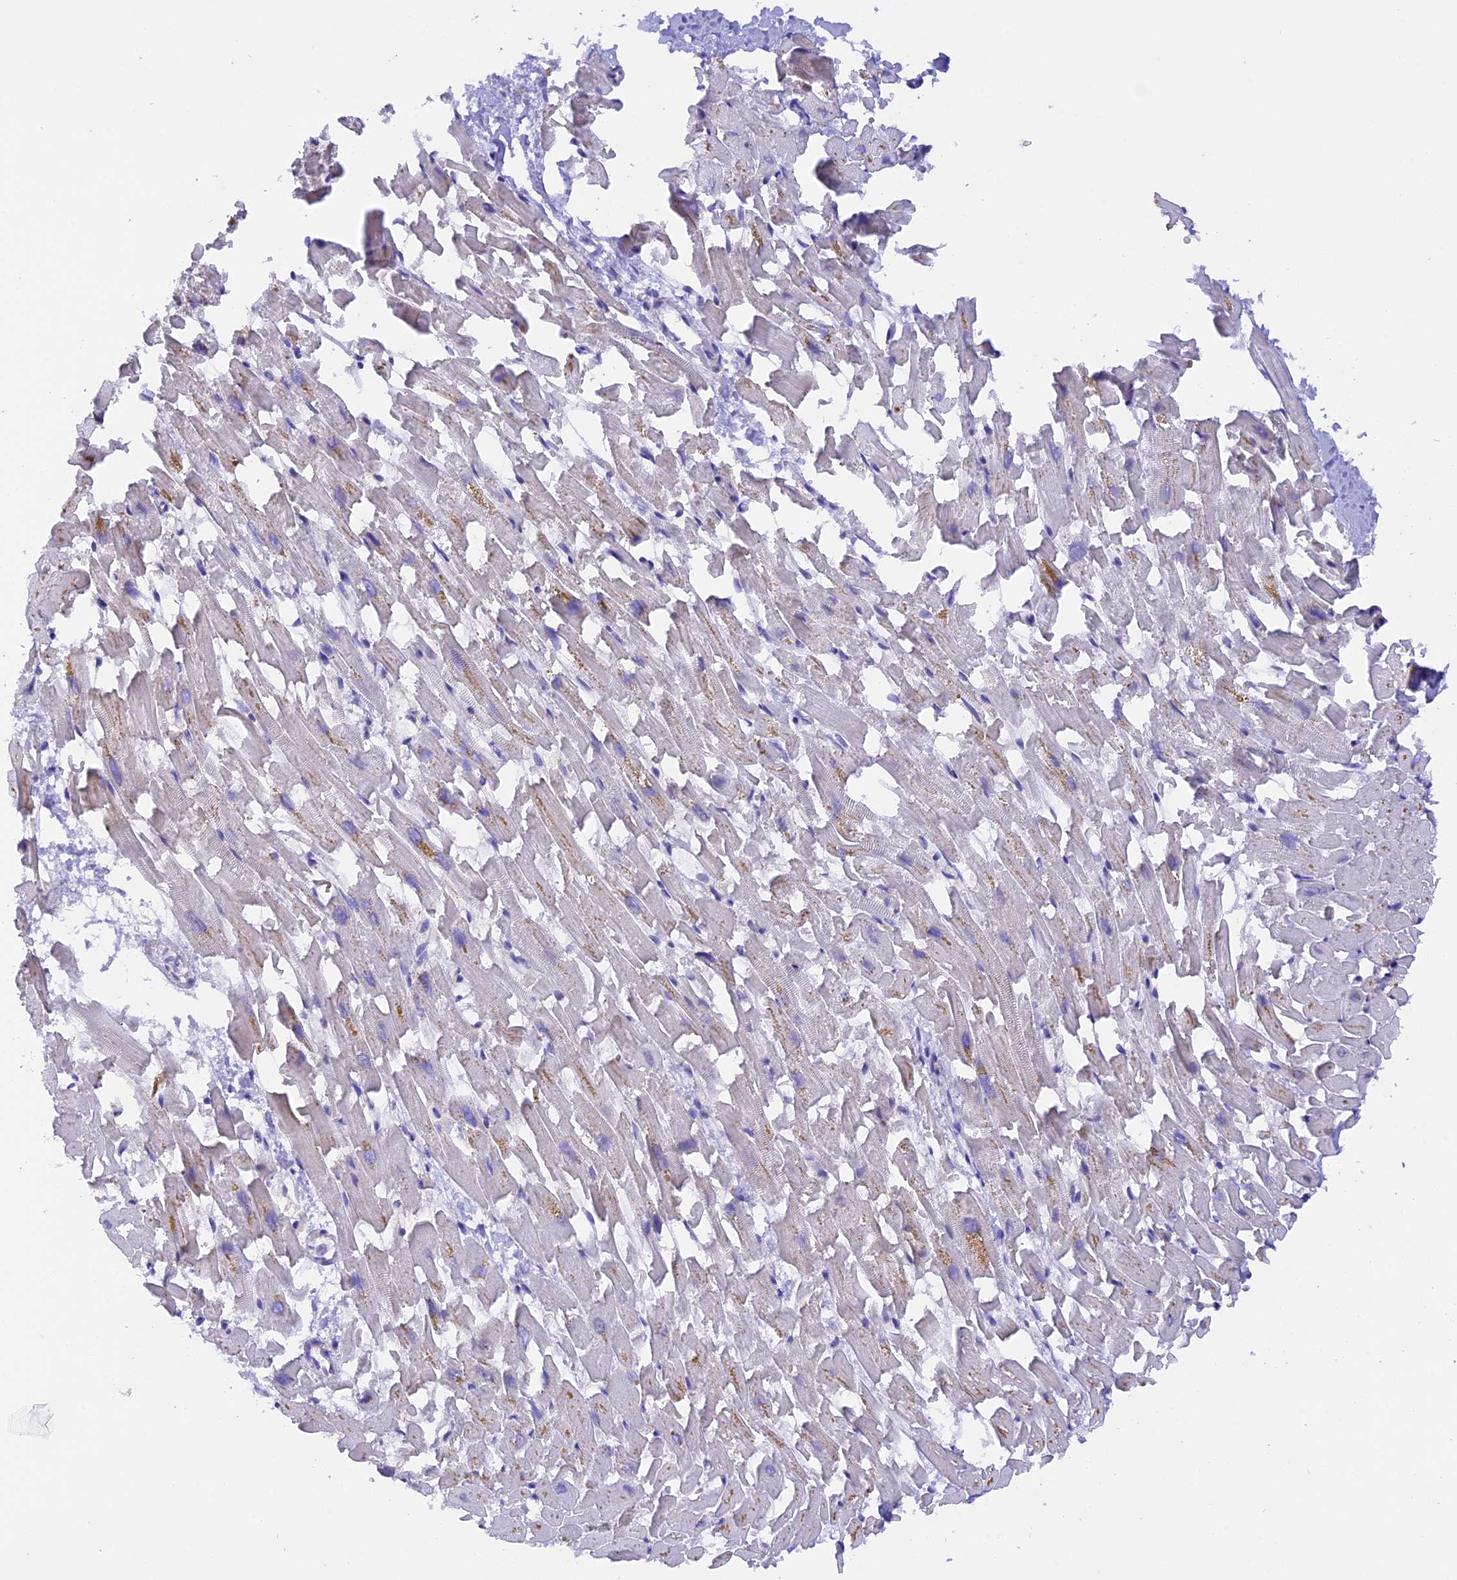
{"staining": {"intensity": "weak", "quantity": "25%-75%", "location": "cytoplasmic/membranous"}, "tissue": "heart muscle", "cell_type": "Cardiomyocytes", "image_type": "normal", "snomed": [{"axis": "morphology", "description": "Normal tissue, NOS"}, {"axis": "topography", "description": "Heart"}], "caption": "DAB immunohistochemical staining of unremarkable human heart muscle displays weak cytoplasmic/membranous protein positivity in approximately 25%-75% of cardiomyocytes. (DAB (3,3'-diaminobenzidine) IHC, brown staining for protein, blue staining for nuclei).", "gene": "COL6A5", "patient": {"sex": "female", "age": 64}}